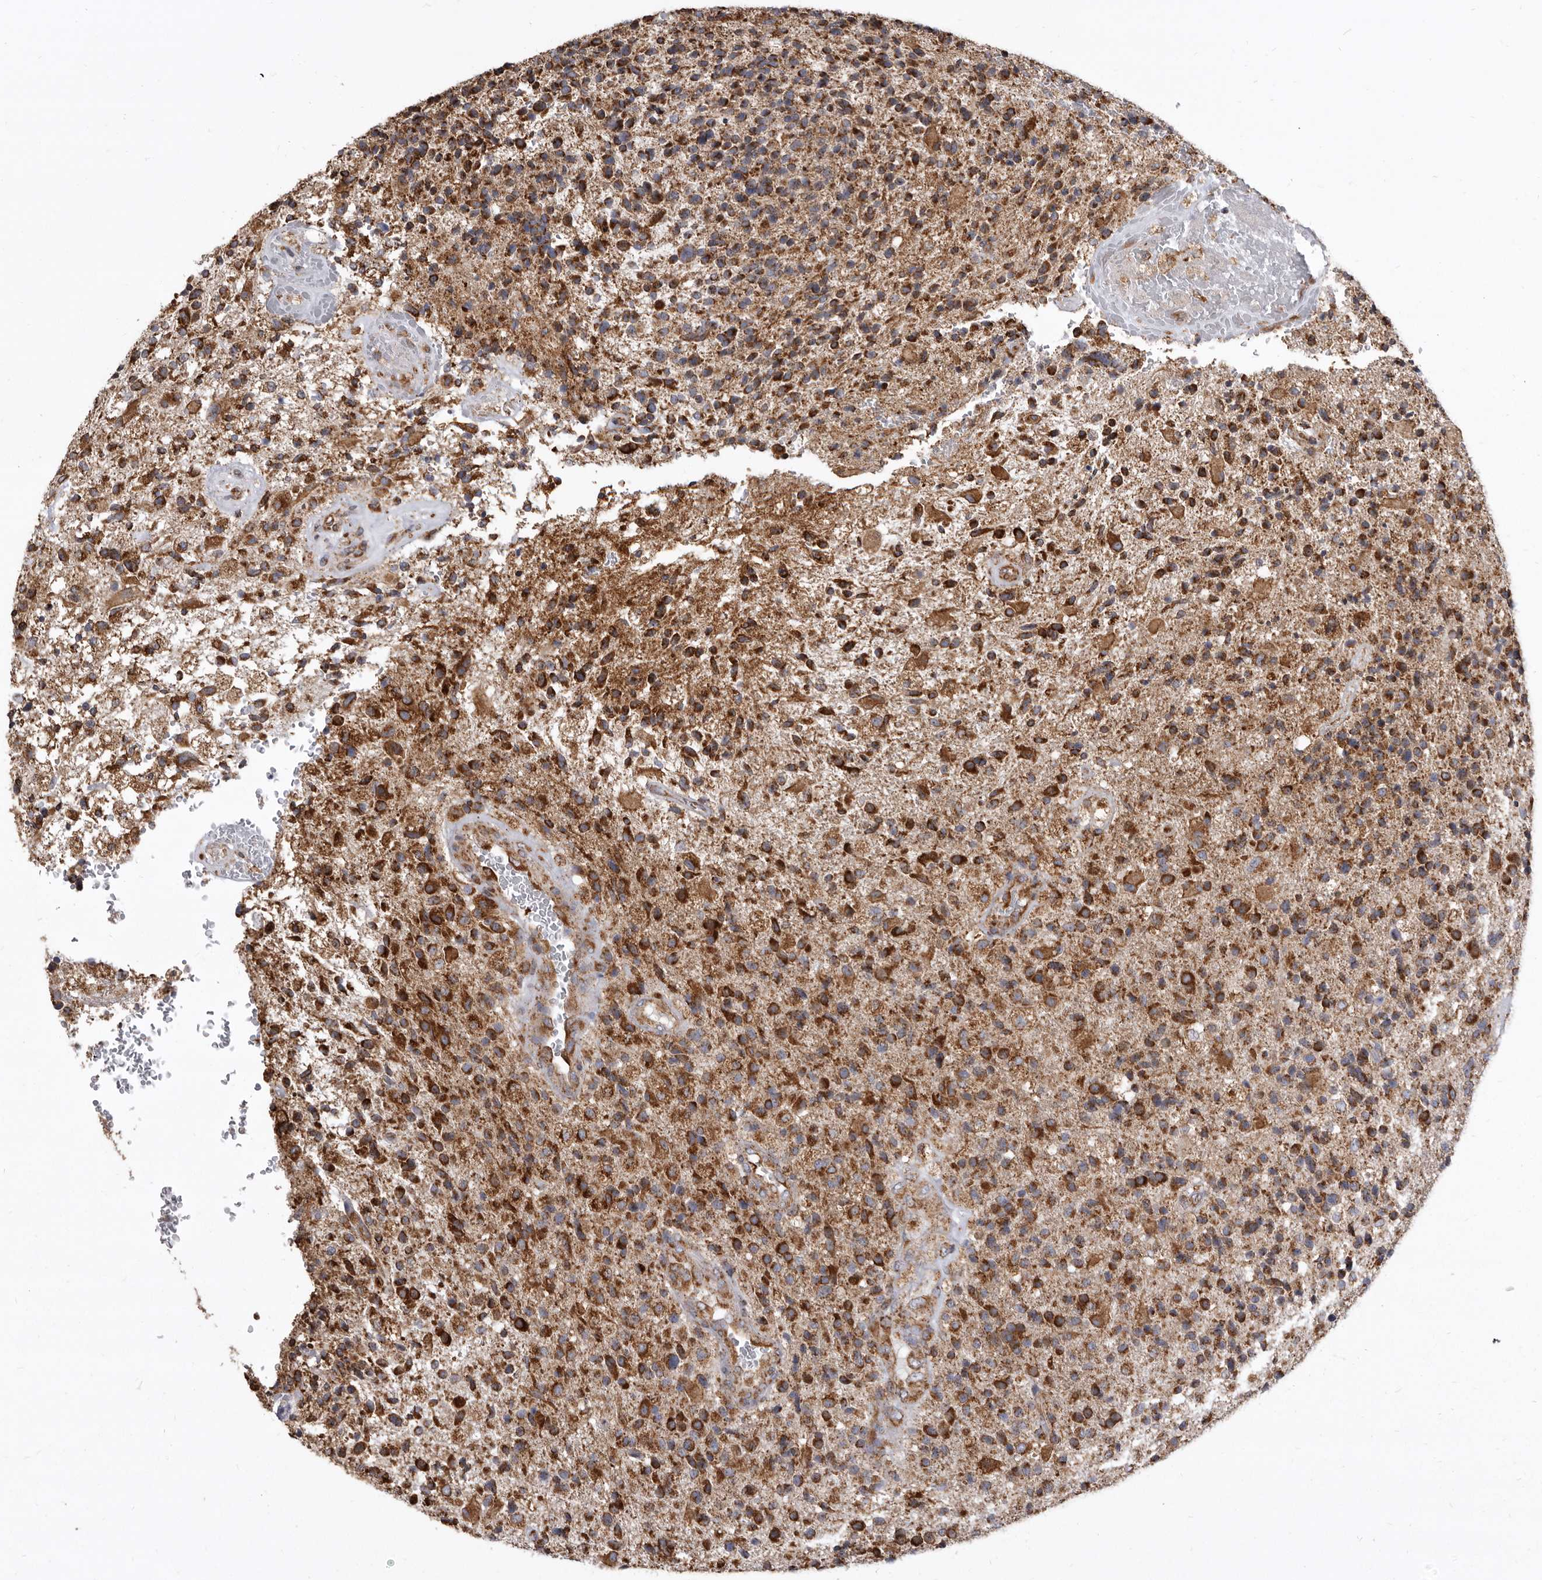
{"staining": {"intensity": "strong", "quantity": ">75%", "location": "cytoplasmic/membranous"}, "tissue": "glioma", "cell_type": "Tumor cells", "image_type": "cancer", "snomed": [{"axis": "morphology", "description": "Glioma, malignant, High grade"}, {"axis": "topography", "description": "Brain"}], "caption": "Strong cytoplasmic/membranous positivity for a protein is present in approximately >75% of tumor cells of glioma using immunohistochemistry (IHC).", "gene": "CDK5RAP3", "patient": {"sex": "male", "age": 72}}